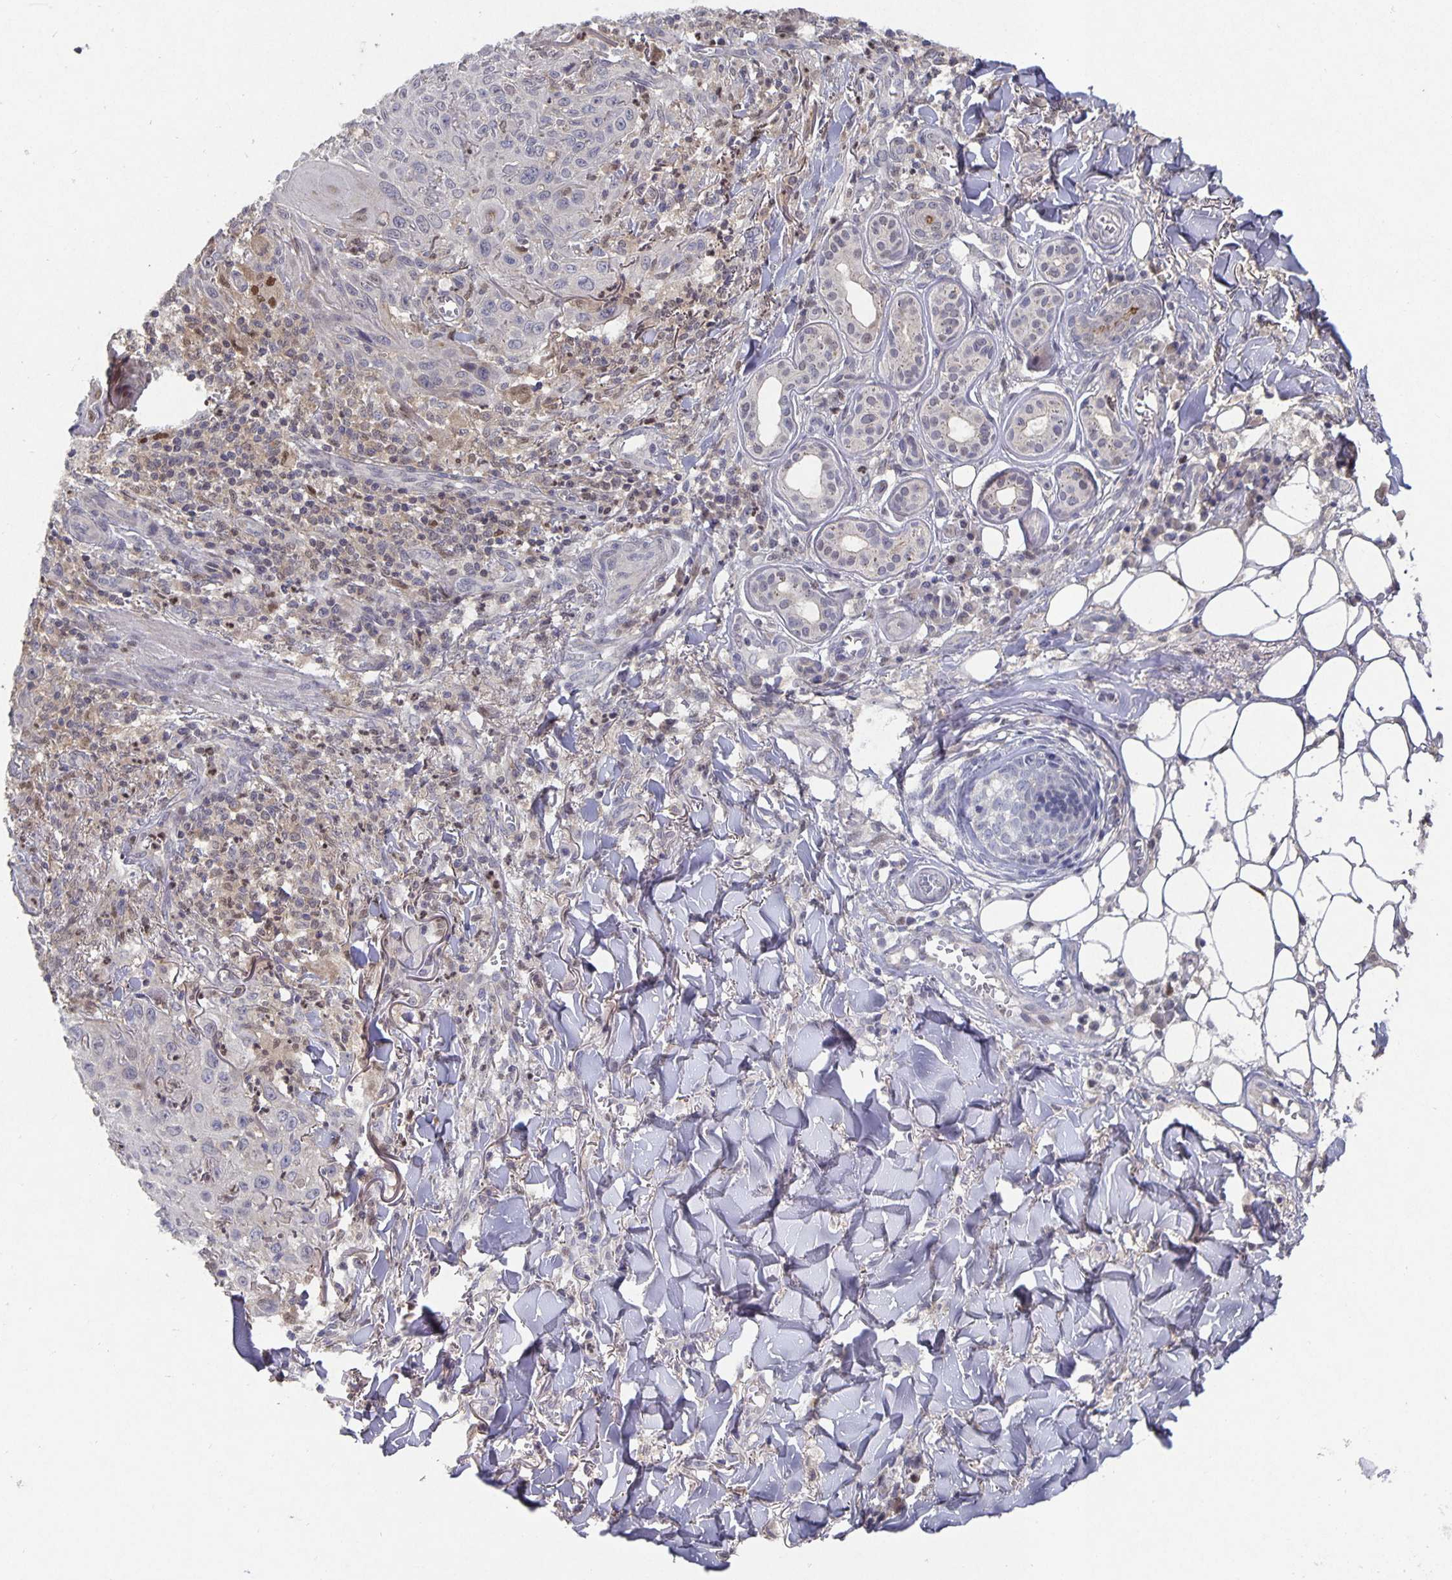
{"staining": {"intensity": "weak", "quantity": "<25%", "location": "nuclear"}, "tissue": "skin cancer", "cell_type": "Tumor cells", "image_type": "cancer", "snomed": [{"axis": "morphology", "description": "Squamous cell carcinoma, NOS"}, {"axis": "topography", "description": "Skin"}], "caption": "Tumor cells show no significant protein expression in skin cancer.", "gene": "HEPN1", "patient": {"sex": "male", "age": 75}}